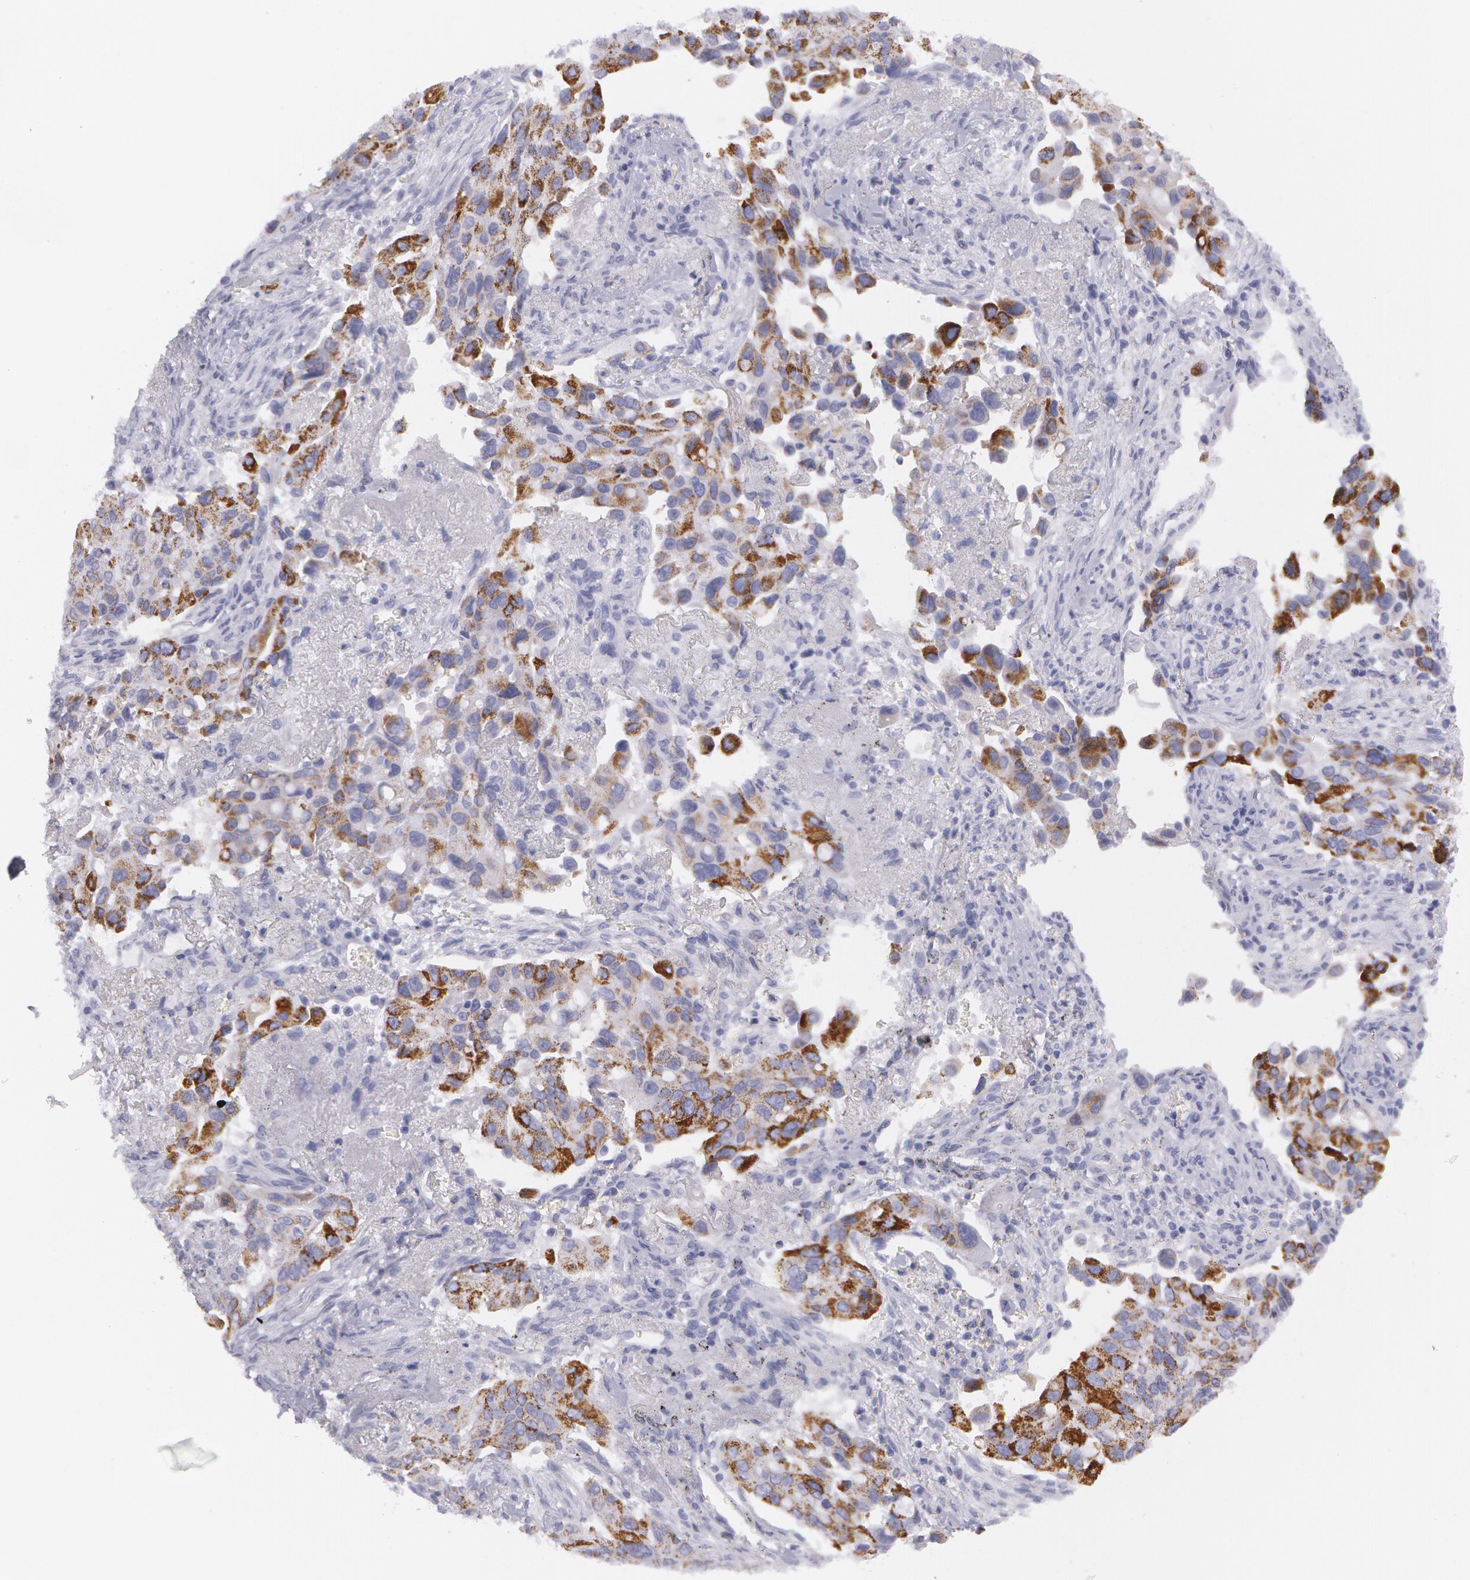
{"staining": {"intensity": "moderate", "quantity": "25%-75%", "location": "cytoplasmic/membranous"}, "tissue": "lung cancer", "cell_type": "Tumor cells", "image_type": "cancer", "snomed": [{"axis": "morphology", "description": "Adenocarcinoma, NOS"}, {"axis": "topography", "description": "Lung"}], "caption": "Tumor cells show medium levels of moderate cytoplasmic/membranous staining in about 25%-75% of cells in adenocarcinoma (lung).", "gene": "AMACR", "patient": {"sex": "male", "age": 68}}